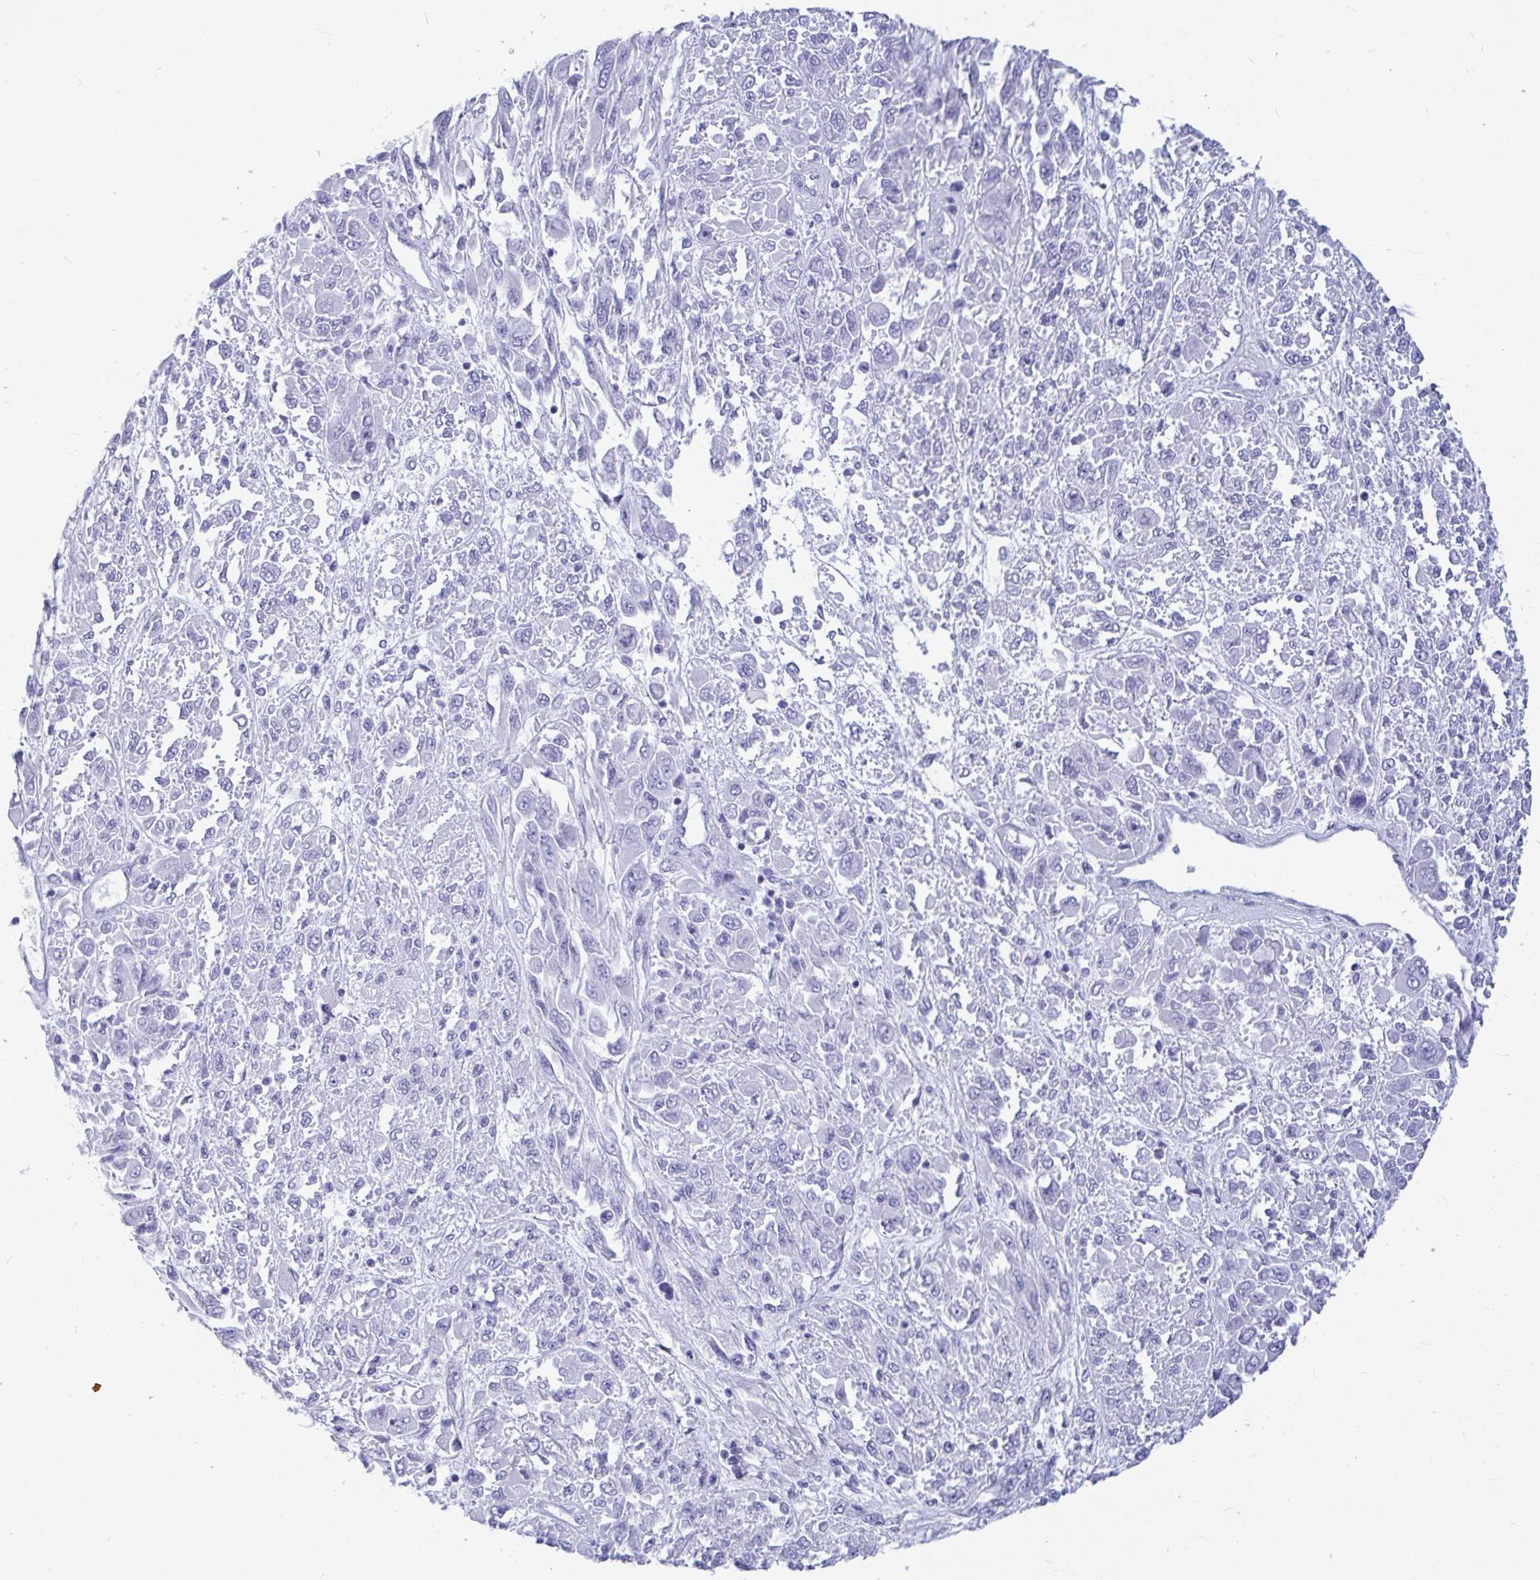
{"staining": {"intensity": "negative", "quantity": "none", "location": "none"}, "tissue": "melanoma", "cell_type": "Tumor cells", "image_type": "cancer", "snomed": [{"axis": "morphology", "description": "Malignant melanoma, NOS"}, {"axis": "topography", "description": "Skin"}], "caption": "IHC of melanoma displays no positivity in tumor cells.", "gene": "OR5J2", "patient": {"sex": "female", "age": 91}}